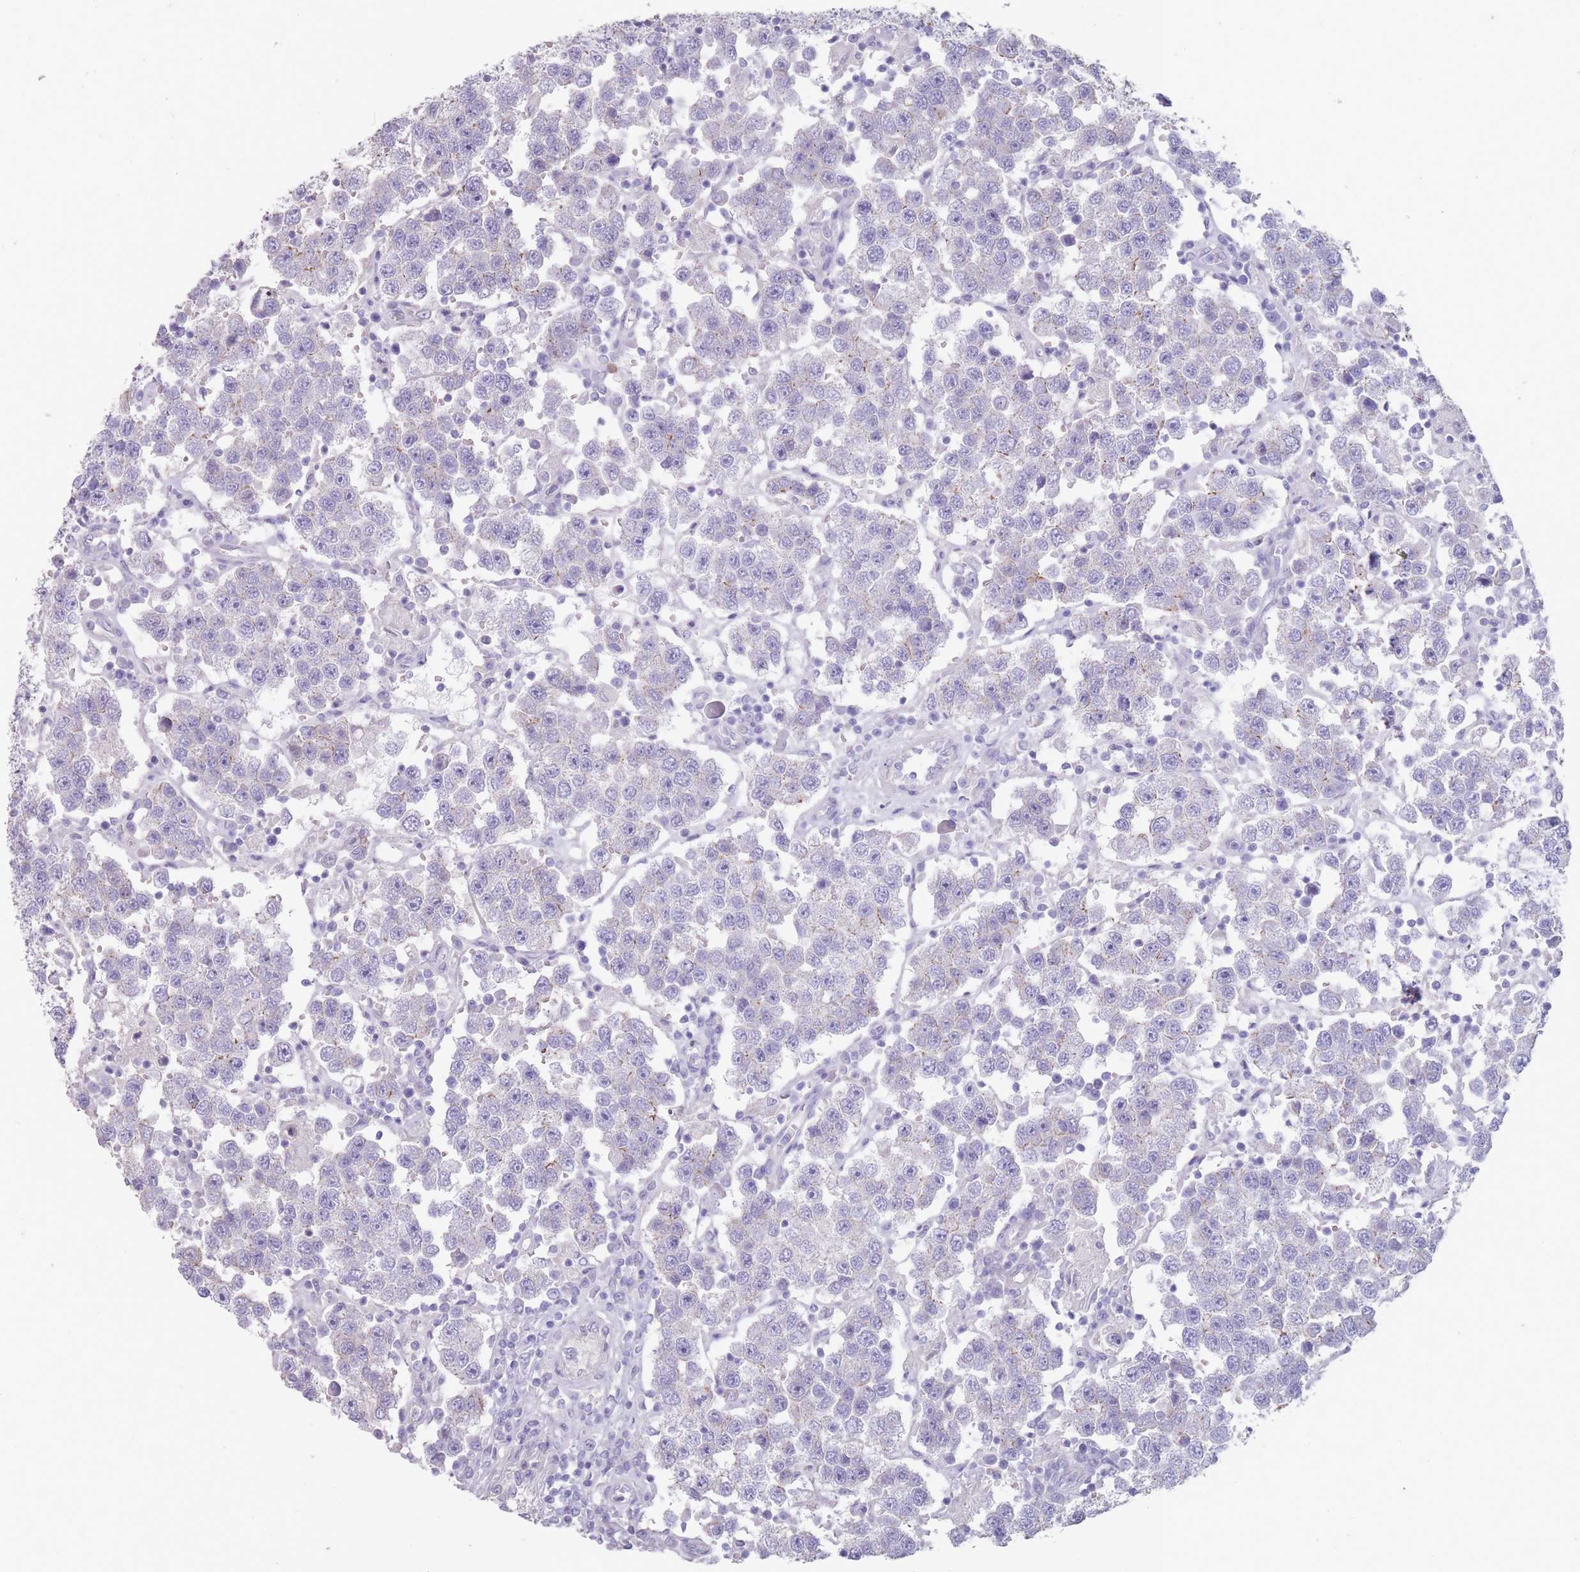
{"staining": {"intensity": "negative", "quantity": "none", "location": "none"}, "tissue": "testis cancer", "cell_type": "Tumor cells", "image_type": "cancer", "snomed": [{"axis": "morphology", "description": "Seminoma, NOS"}, {"axis": "topography", "description": "Testis"}], "caption": "A histopathology image of testis seminoma stained for a protein reveals no brown staining in tumor cells. (Brightfield microscopy of DAB (3,3'-diaminobenzidine) immunohistochemistry at high magnification).", "gene": "RHBG", "patient": {"sex": "male", "age": 37}}